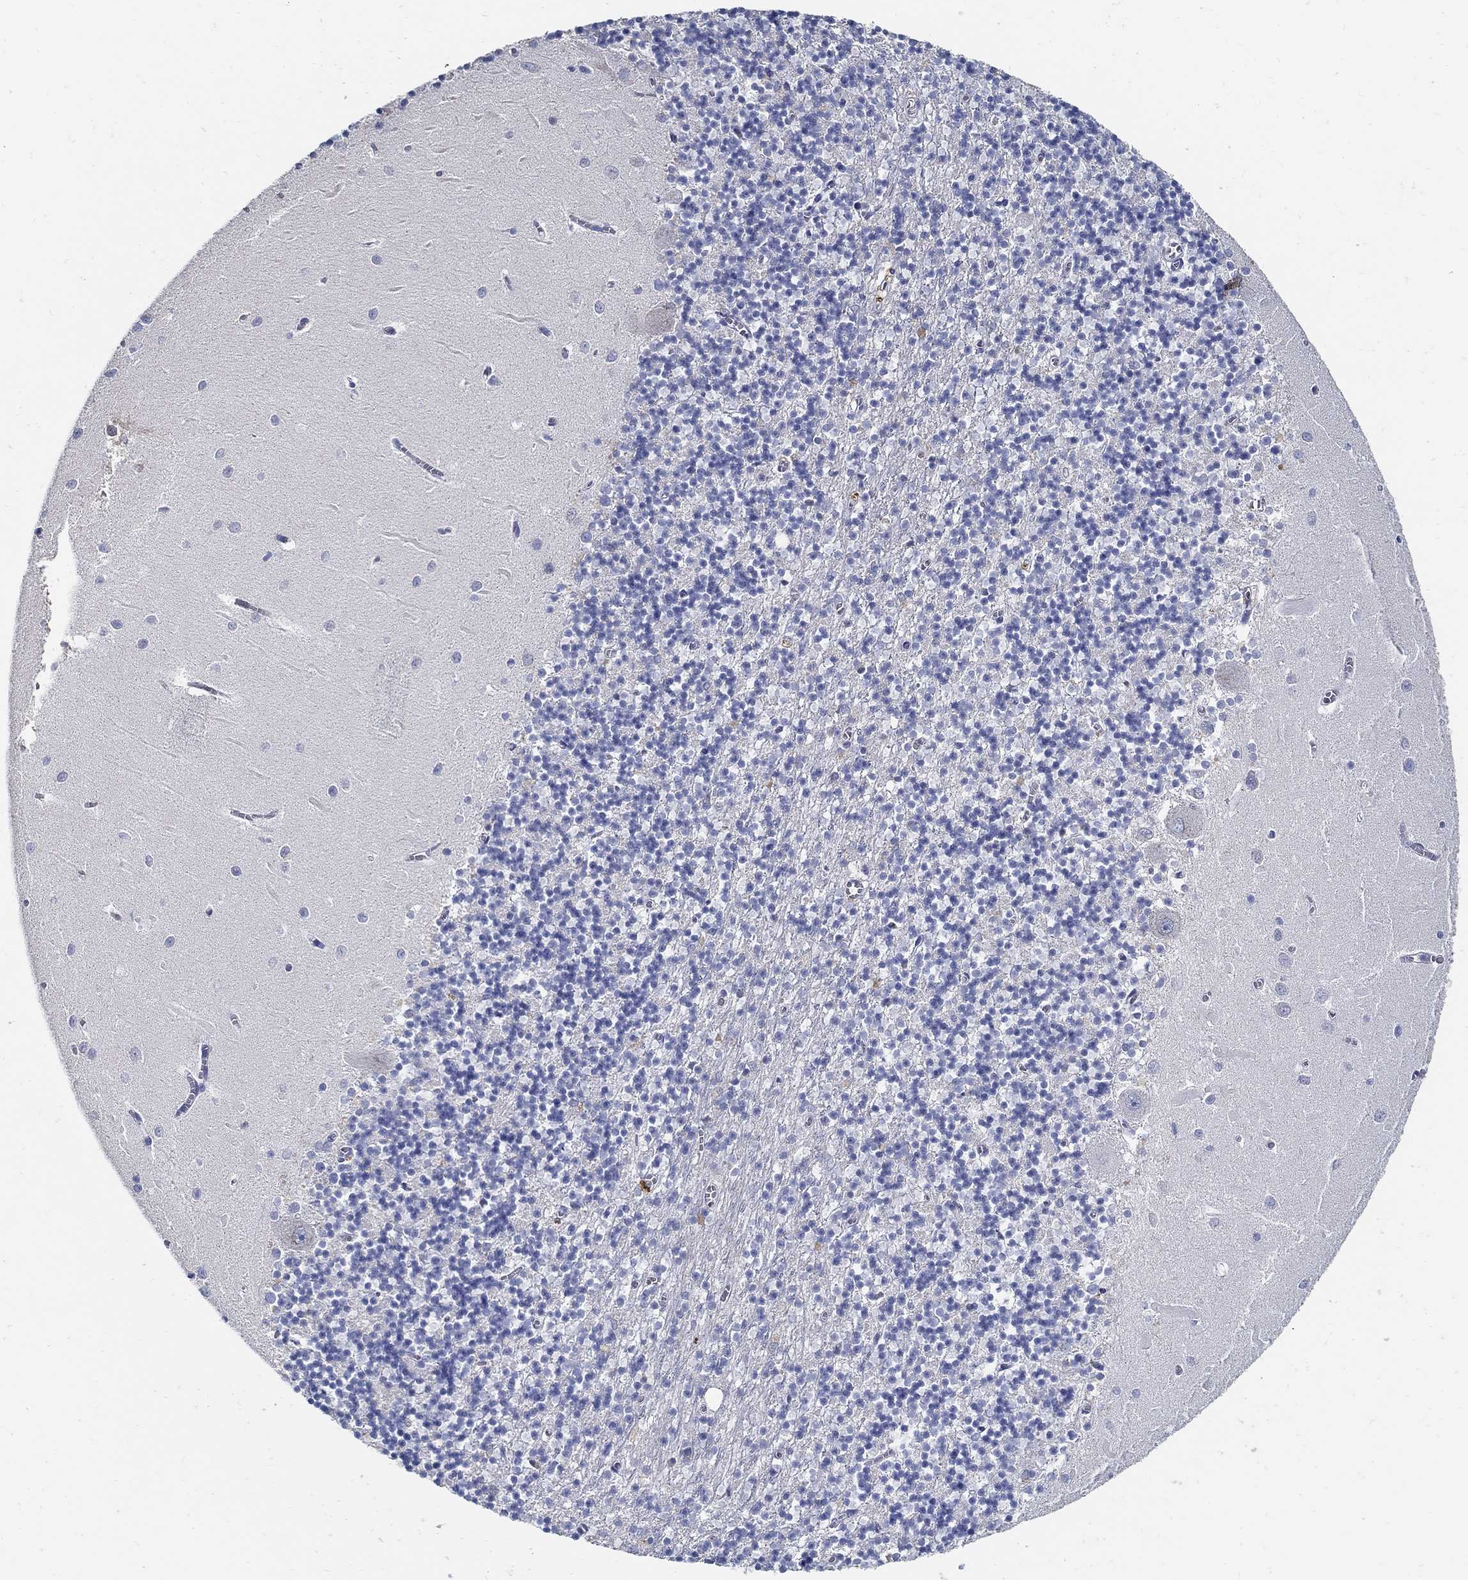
{"staining": {"intensity": "negative", "quantity": "none", "location": "none"}, "tissue": "cerebellum", "cell_type": "Cells in granular layer", "image_type": "normal", "snomed": [{"axis": "morphology", "description": "Normal tissue, NOS"}, {"axis": "topography", "description": "Cerebellum"}], "caption": "Cells in granular layer are negative for brown protein staining in unremarkable cerebellum. Nuclei are stained in blue.", "gene": "TGFBI", "patient": {"sex": "female", "age": 64}}